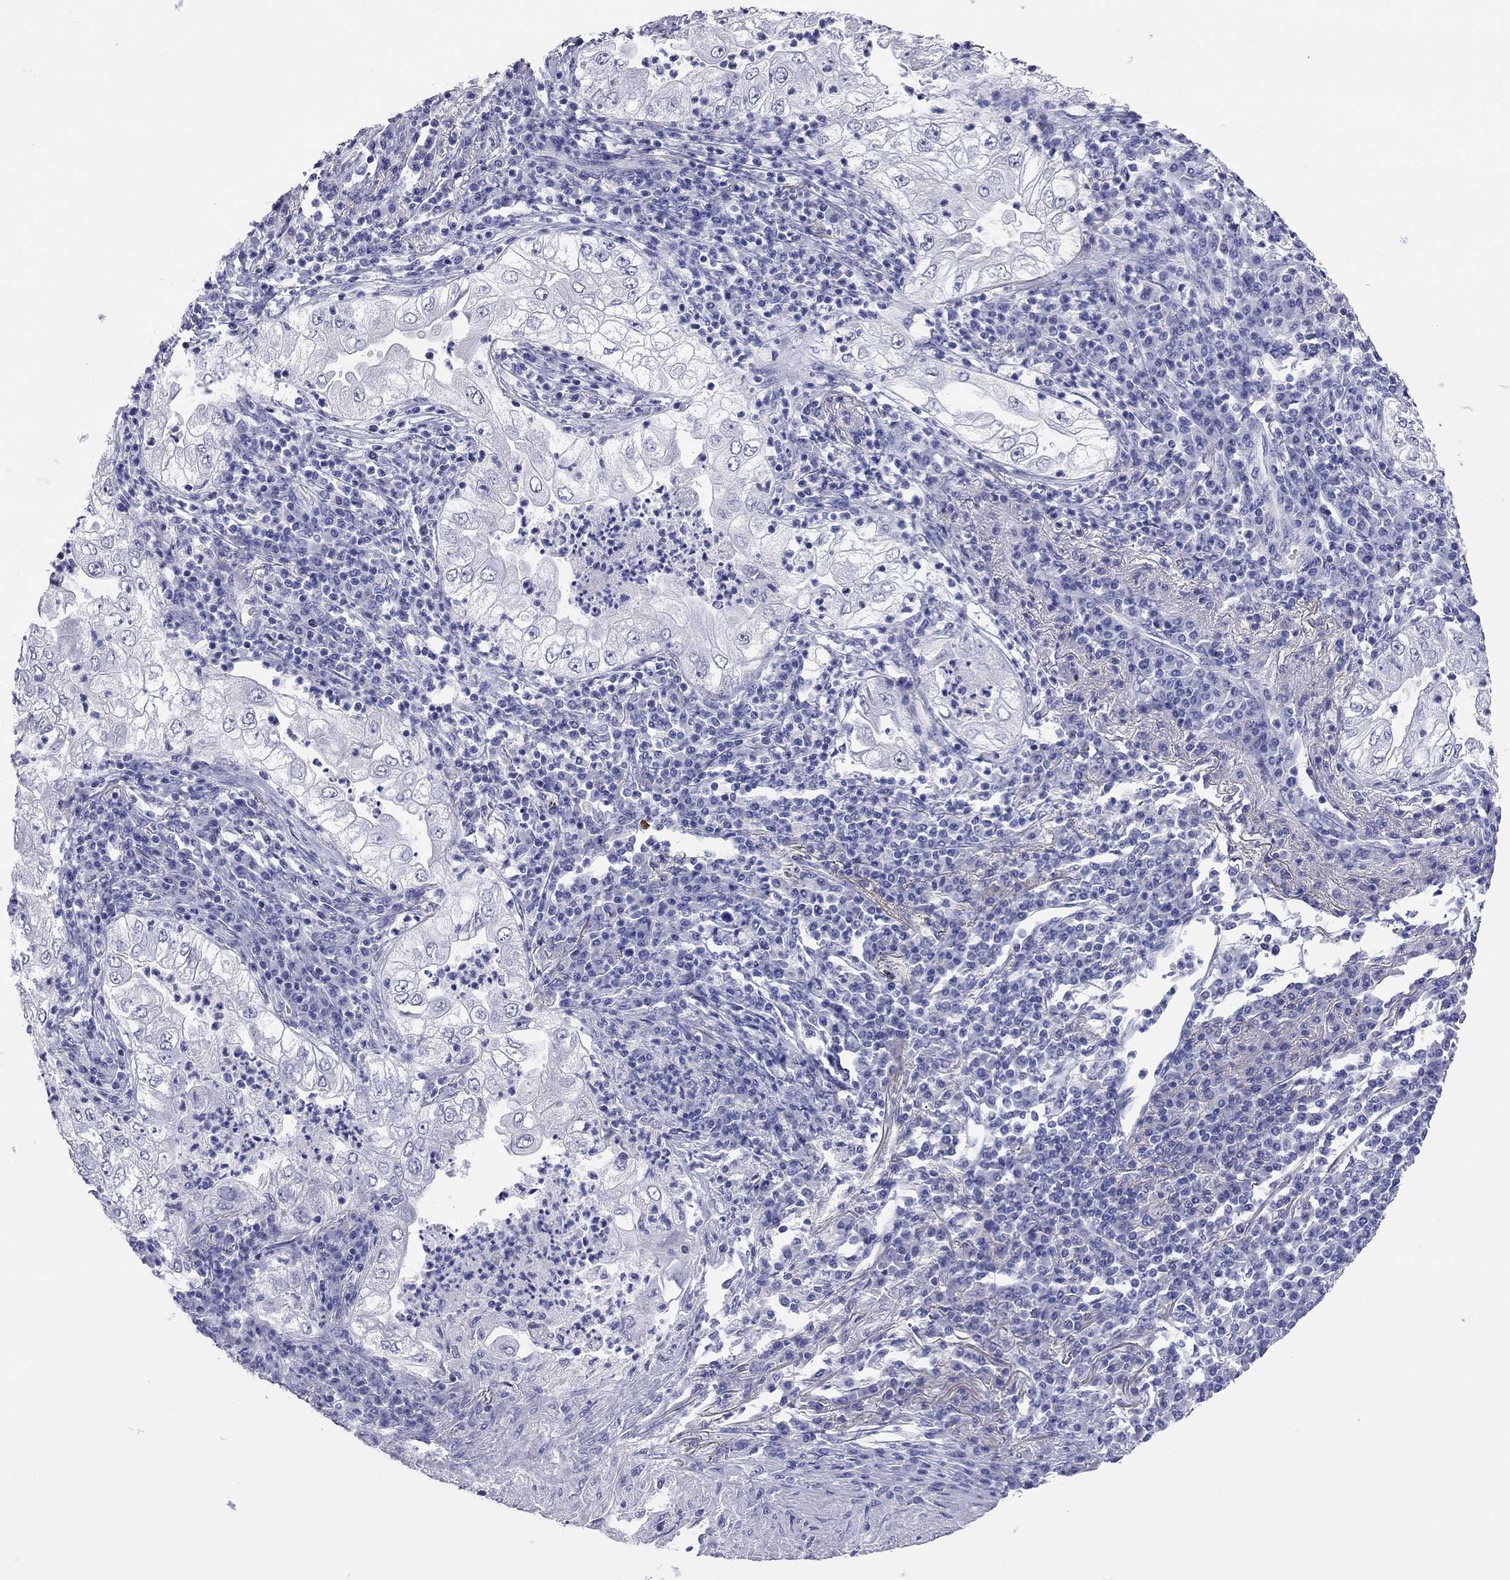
{"staining": {"intensity": "negative", "quantity": "none", "location": "none"}, "tissue": "lung cancer", "cell_type": "Tumor cells", "image_type": "cancer", "snomed": [{"axis": "morphology", "description": "Adenocarcinoma, NOS"}, {"axis": "topography", "description": "Lung"}], "caption": "High magnification brightfield microscopy of lung cancer (adenocarcinoma) stained with DAB (3,3'-diaminobenzidine) (brown) and counterstained with hematoxylin (blue): tumor cells show no significant expression.", "gene": "TMEM221", "patient": {"sex": "female", "age": 73}}